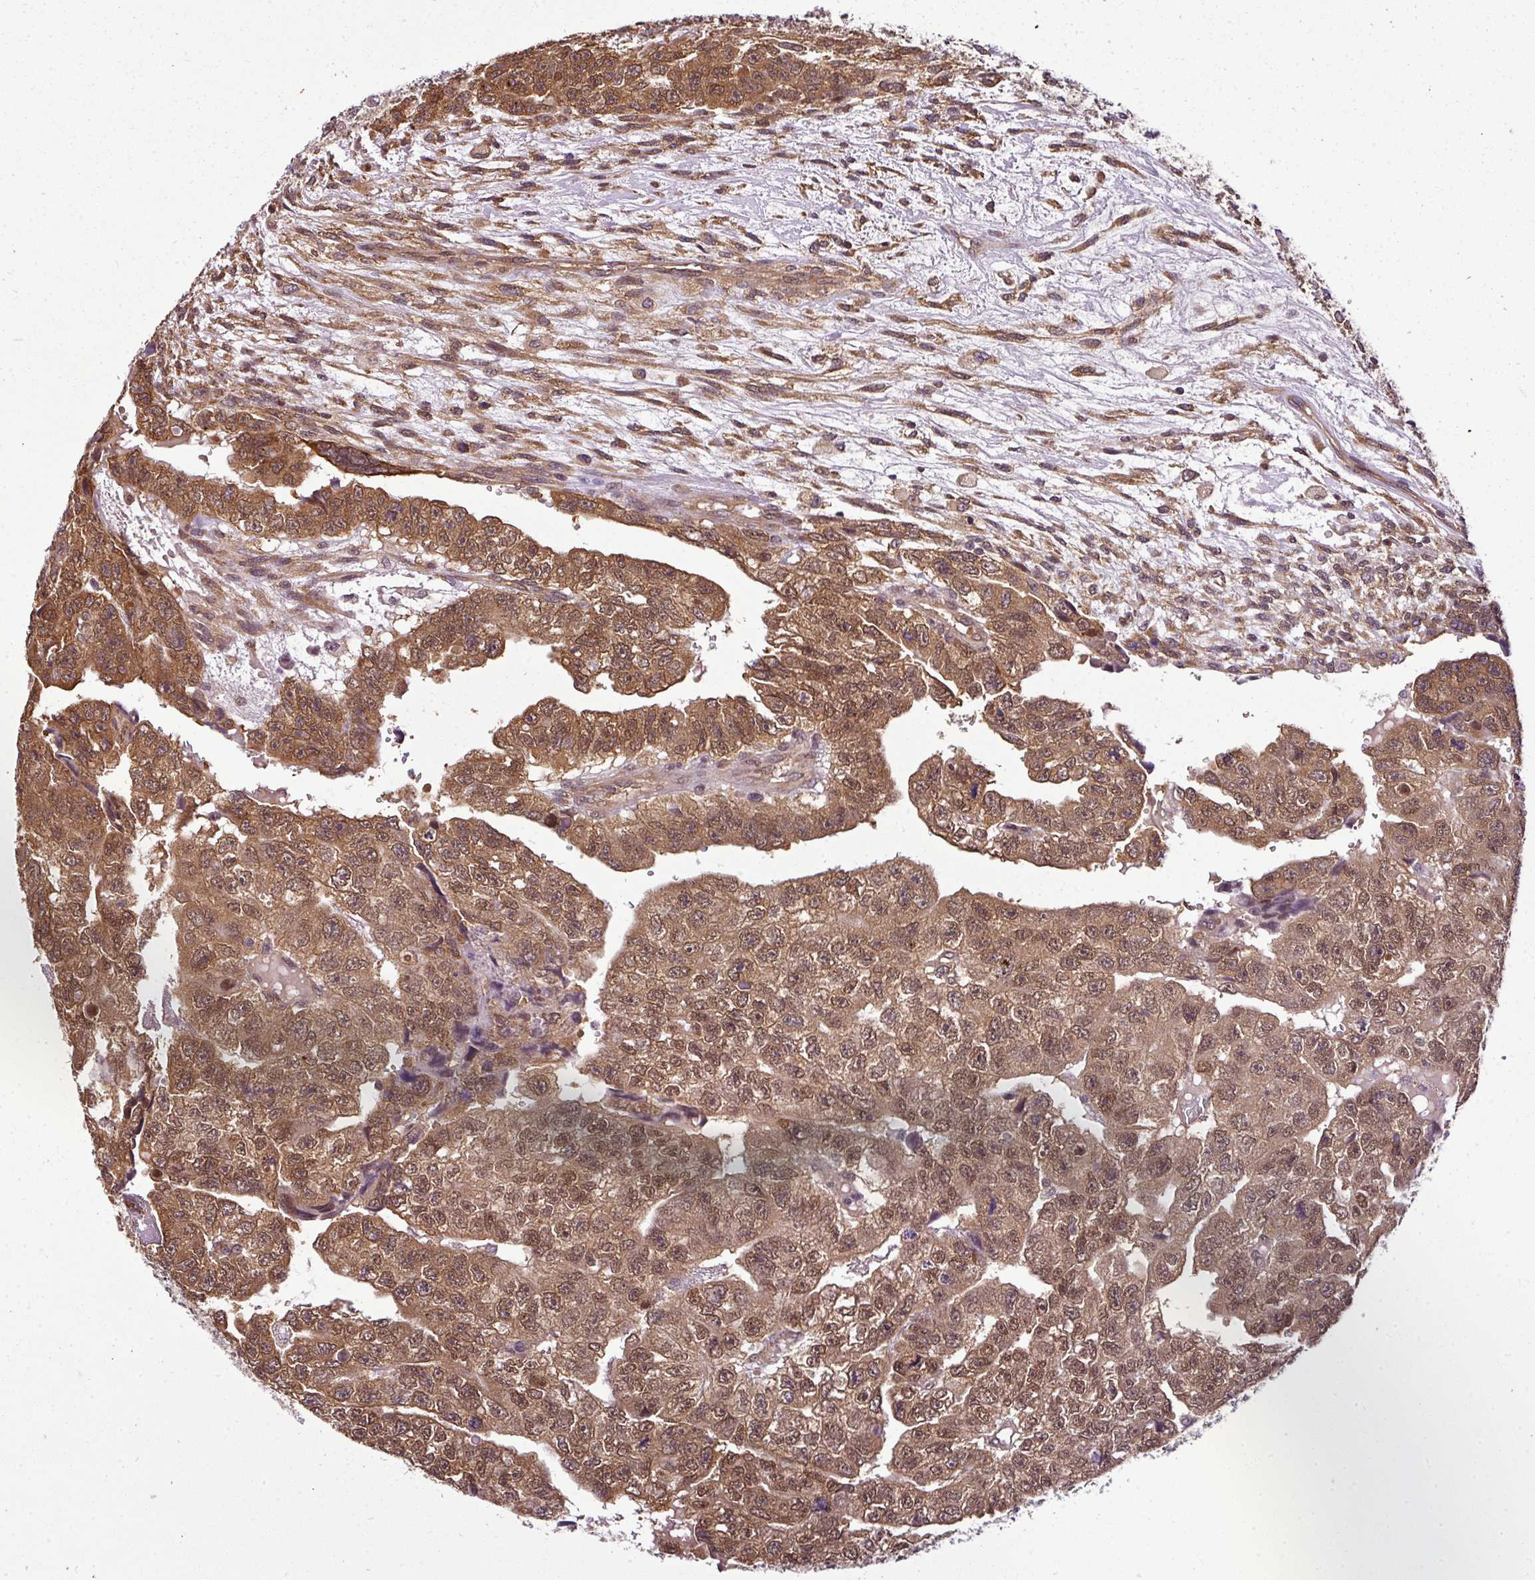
{"staining": {"intensity": "moderate", "quantity": ">75%", "location": "cytoplasmic/membranous,nuclear"}, "tissue": "testis cancer", "cell_type": "Tumor cells", "image_type": "cancer", "snomed": [{"axis": "morphology", "description": "Carcinoma, Embryonal, NOS"}, {"axis": "topography", "description": "Testis"}], "caption": "Moderate cytoplasmic/membranous and nuclear staining is seen in about >75% of tumor cells in testis embryonal carcinoma.", "gene": "RBM4B", "patient": {"sex": "male", "age": 20}}